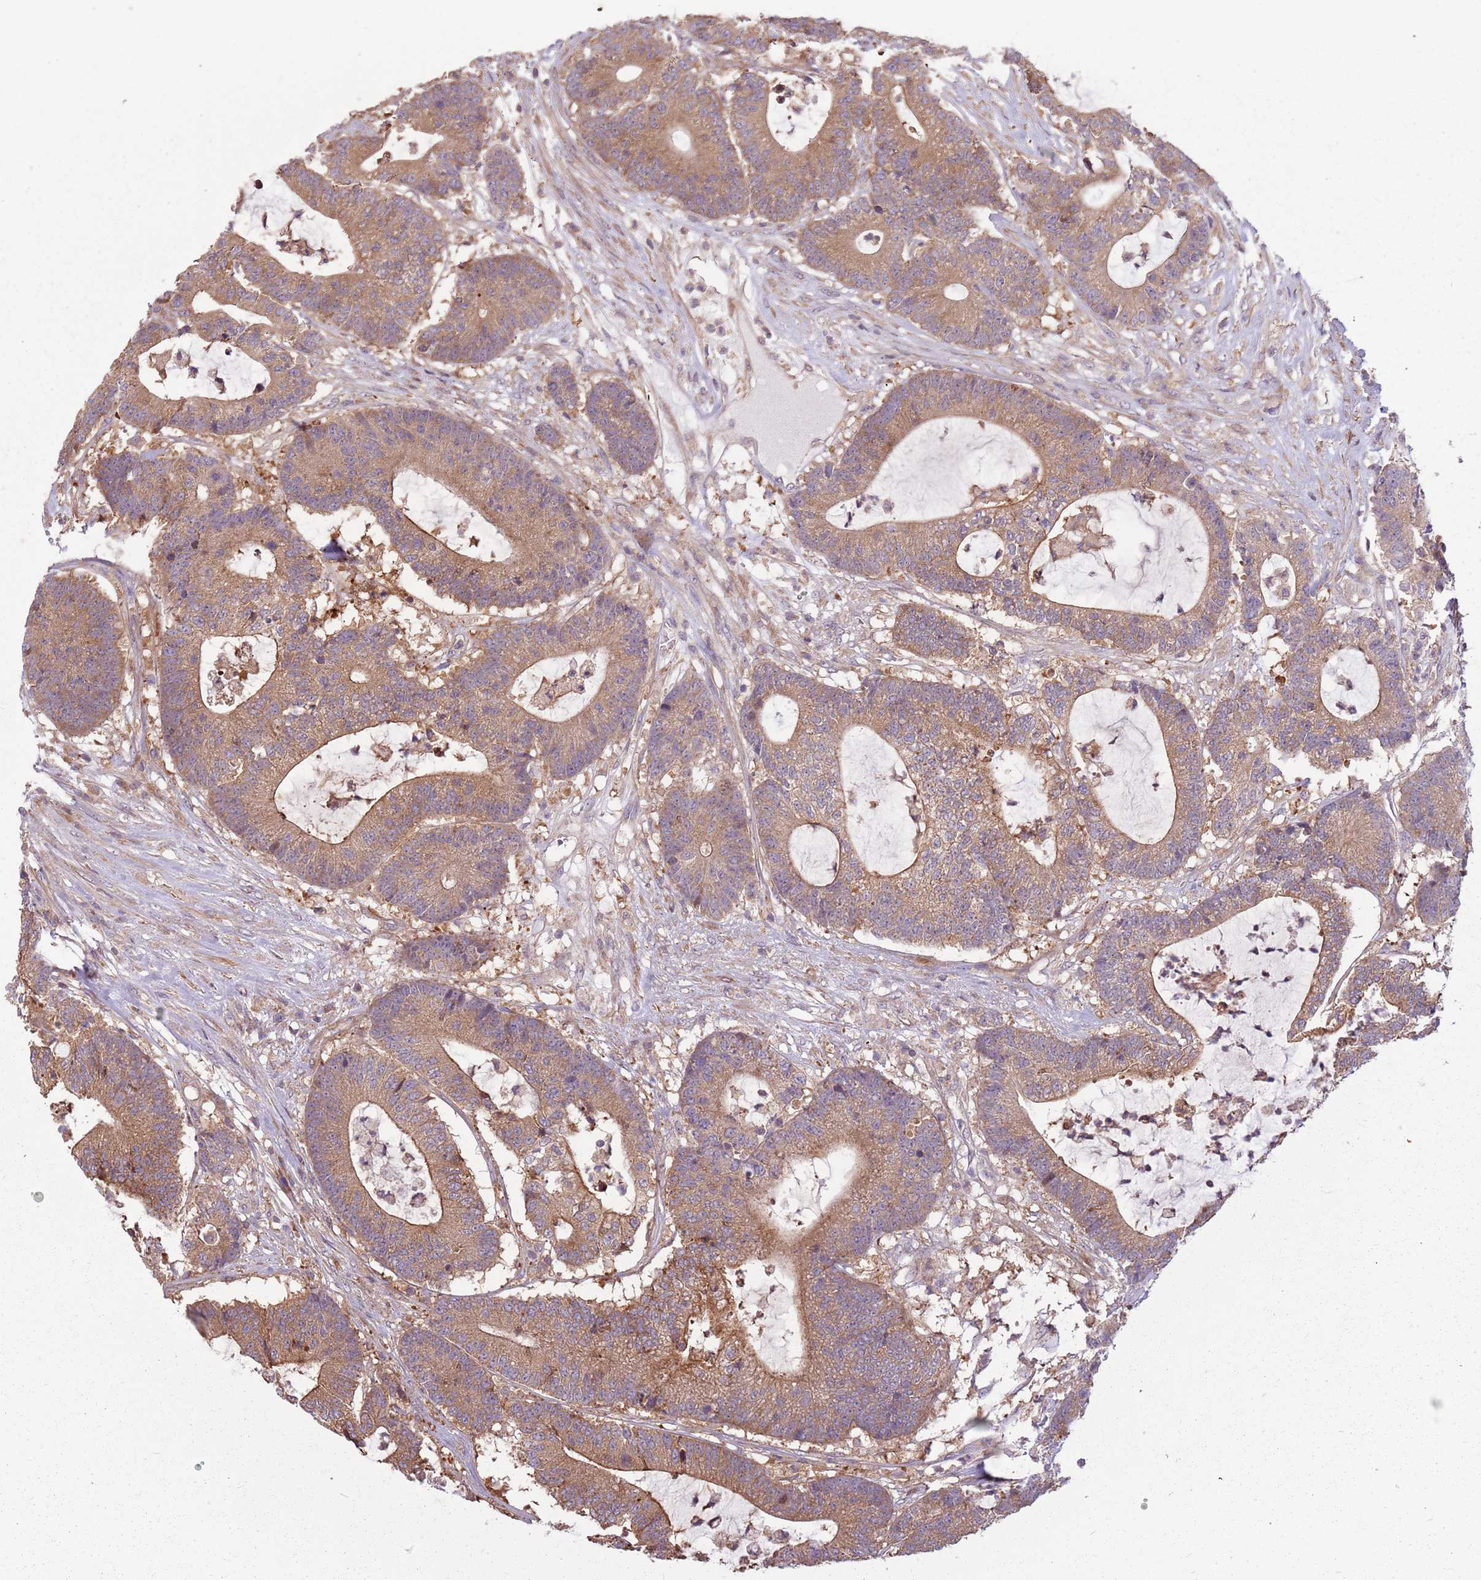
{"staining": {"intensity": "moderate", "quantity": ">75%", "location": "cytoplasmic/membranous"}, "tissue": "colorectal cancer", "cell_type": "Tumor cells", "image_type": "cancer", "snomed": [{"axis": "morphology", "description": "Adenocarcinoma, NOS"}, {"axis": "topography", "description": "Colon"}], "caption": "Colorectal cancer stained for a protein shows moderate cytoplasmic/membranous positivity in tumor cells.", "gene": "RPL21", "patient": {"sex": "female", "age": 84}}